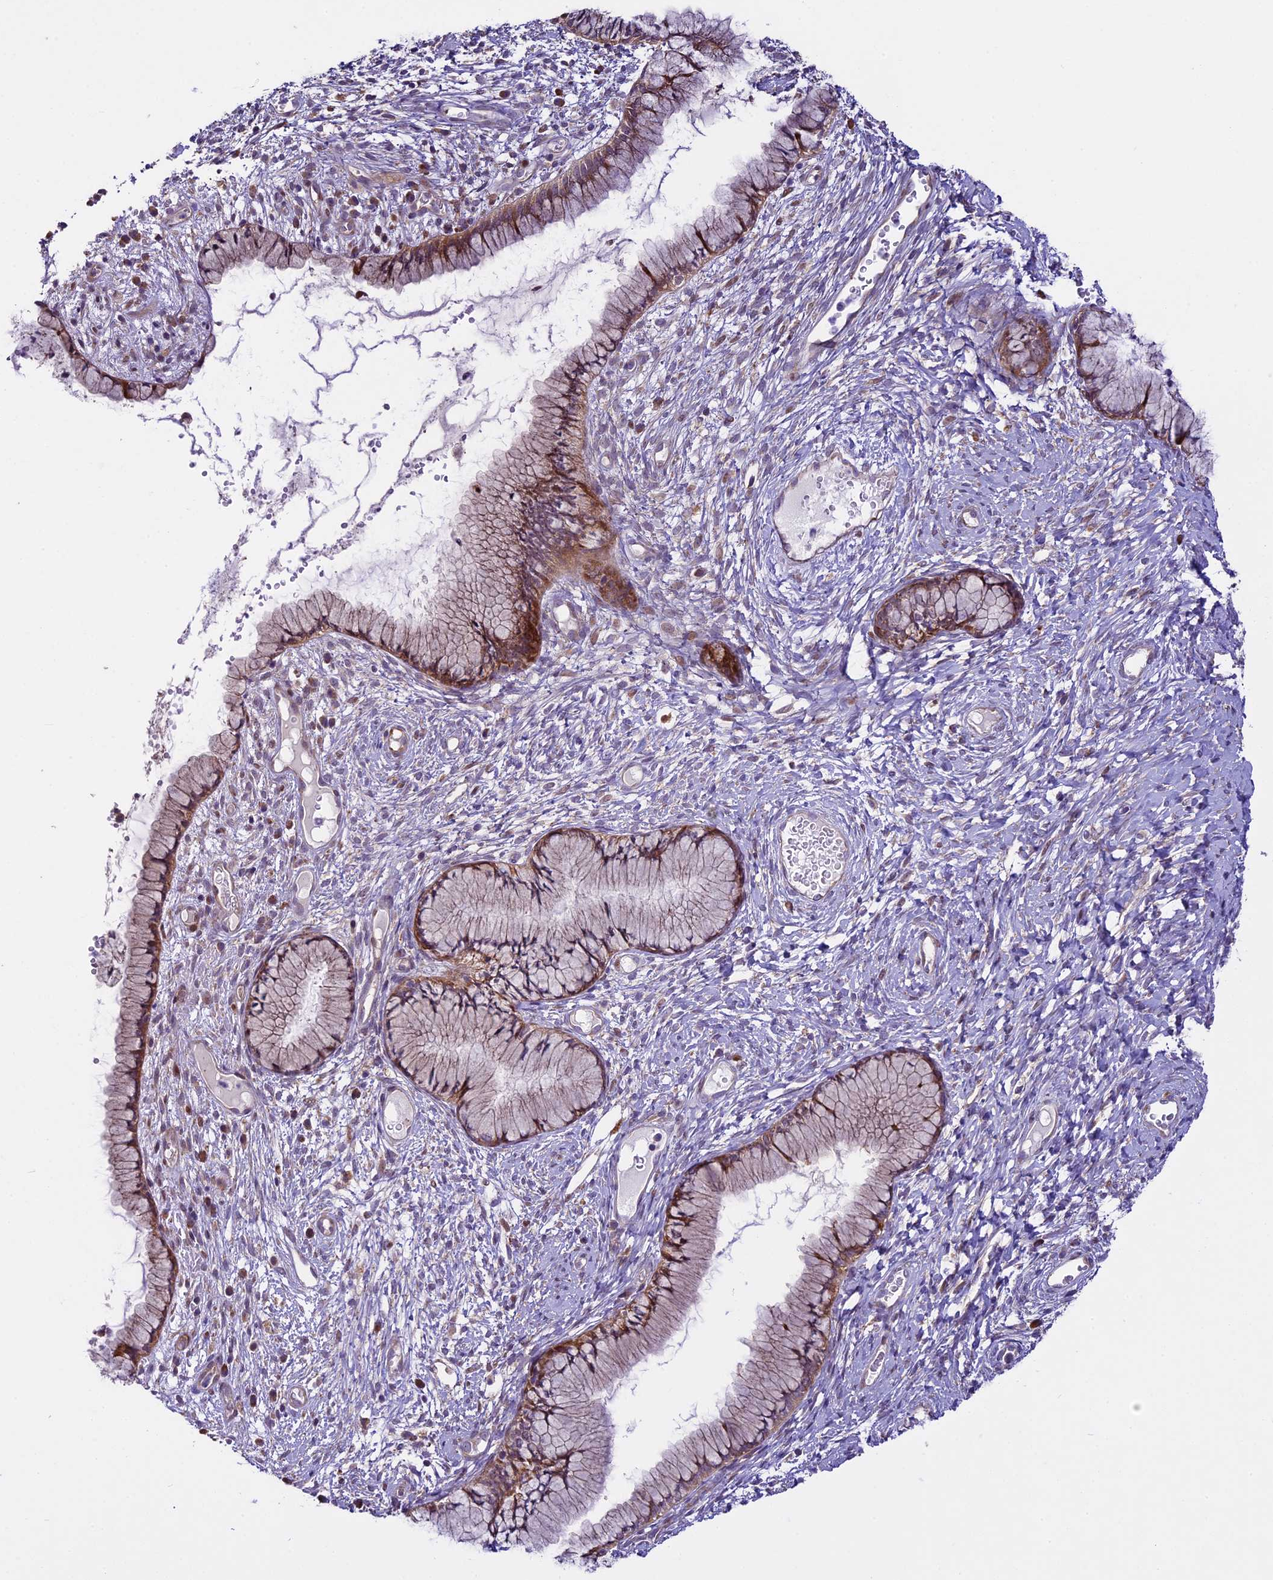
{"staining": {"intensity": "moderate", "quantity": "25%-75%", "location": "cytoplasmic/membranous"}, "tissue": "cervix", "cell_type": "Glandular cells", "image_type": "normal", "snomed": [{"axis": "morphology", "description": "Normal tissue, NOS"}, {"axis": "topography", "description": "Cervix"}], "caption": "Protein expression analysis of benign human cervix reveals moderate cytoplasmic/membranous staining in about 25%-75% of glandular cells. (Brightfield microscopy of DAB IHC at high magnification).", "gene": "SPIRE1", "patient": {"sex": "female", "age": 42}}